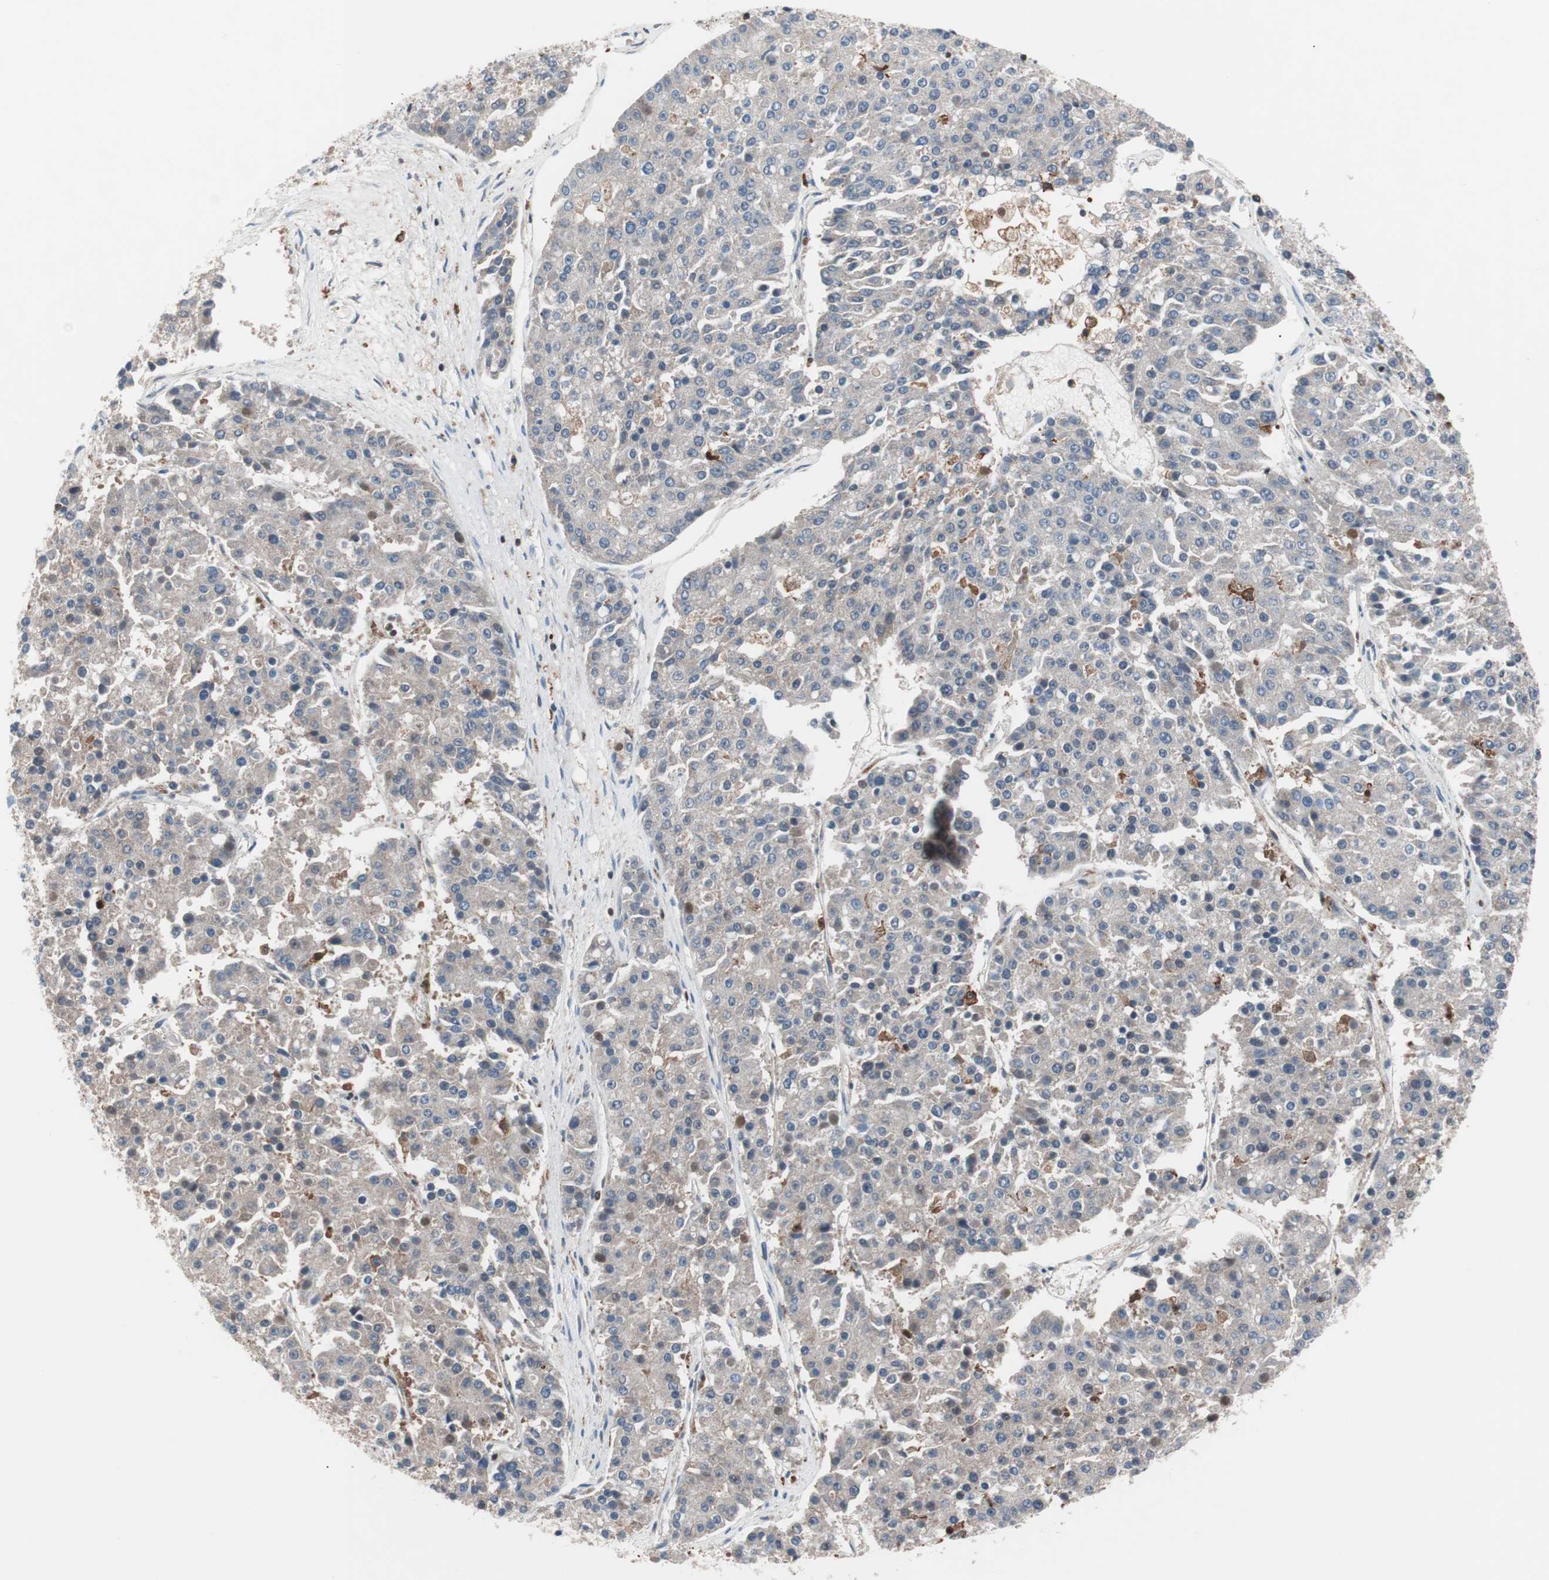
{"staining": {"intensity": "weak", "quantity": ">75%", "location": "cytoplasmic/membranous"}, "tissue": "pancreatic cancer", "cell_type": "Tumor cells", "image_type": "cancer", "snomed": [{"axis": "morphology", "description": "Adenocarcinoma, NOS"}, {"axis": "topography", "description": "Pancreas"}], "caption": "Weak cytoplasmic/membranous positivity for a protein is seen in about >75% of tumor cells of pancreatic cancer using immunohistochemistry (IHC).", "gene": "PIK3R1", "patient": {"sex": "male", "age": 50}}